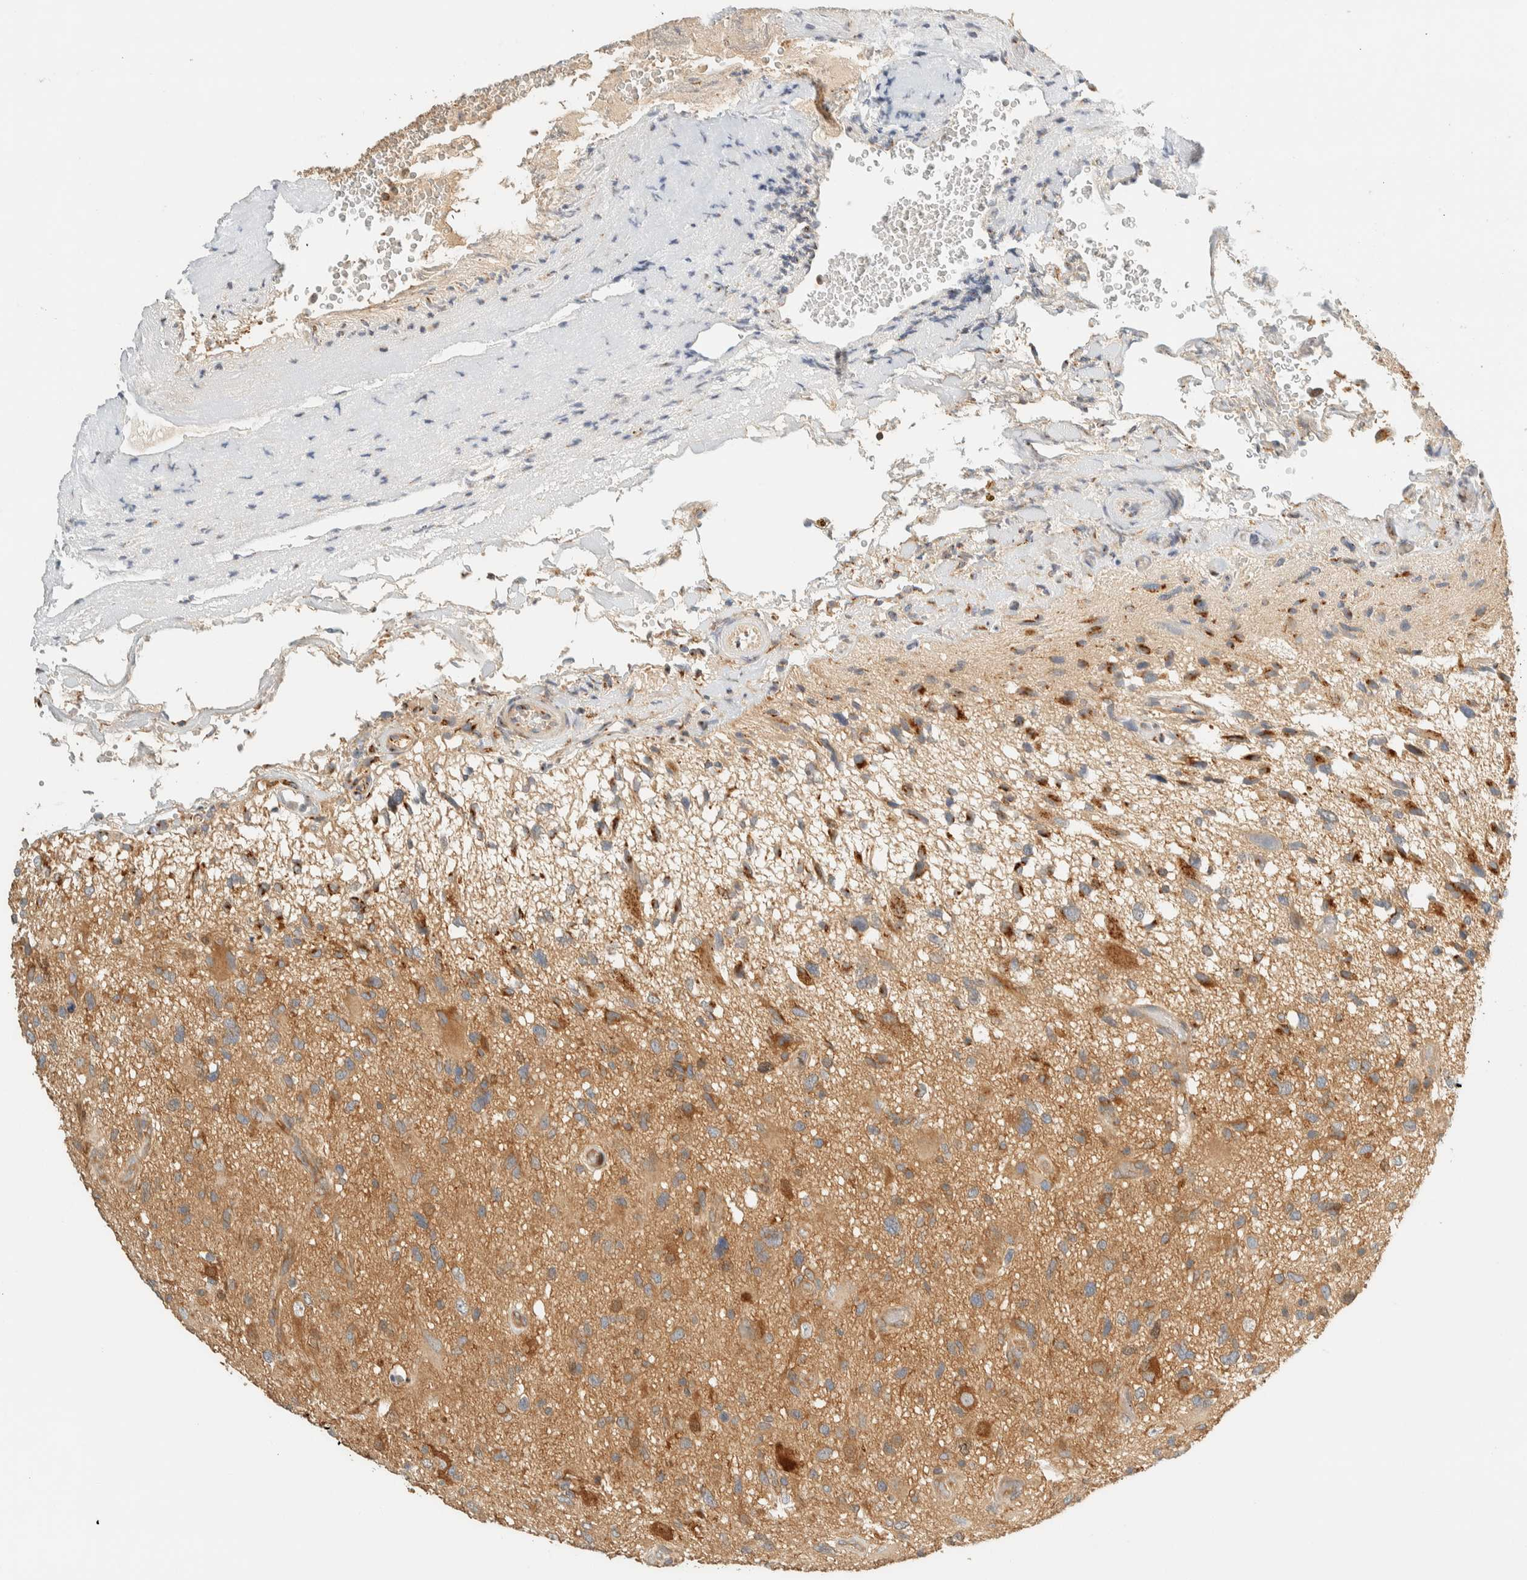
{"staining": {"intensity": "weak", "quantity": "25%-75%", "location": "cytoplasmic/membranous"}, "tissue": "glioma", "cell_type": "Tumor cells", "image_type": "cancer", "snomed": [{"axis": "morphology", "description": "Glioma, malignant, High grade"}, {"axis": "topography", "description": "Brain"}], "caption": "Tumor cells exhibit low levels of weak cytoplasmic/membranous expression in about 25%-75% of cells in human glioma.", "gene": "ARFGEF1", "patient": {"sex": "male", "age": 33}}